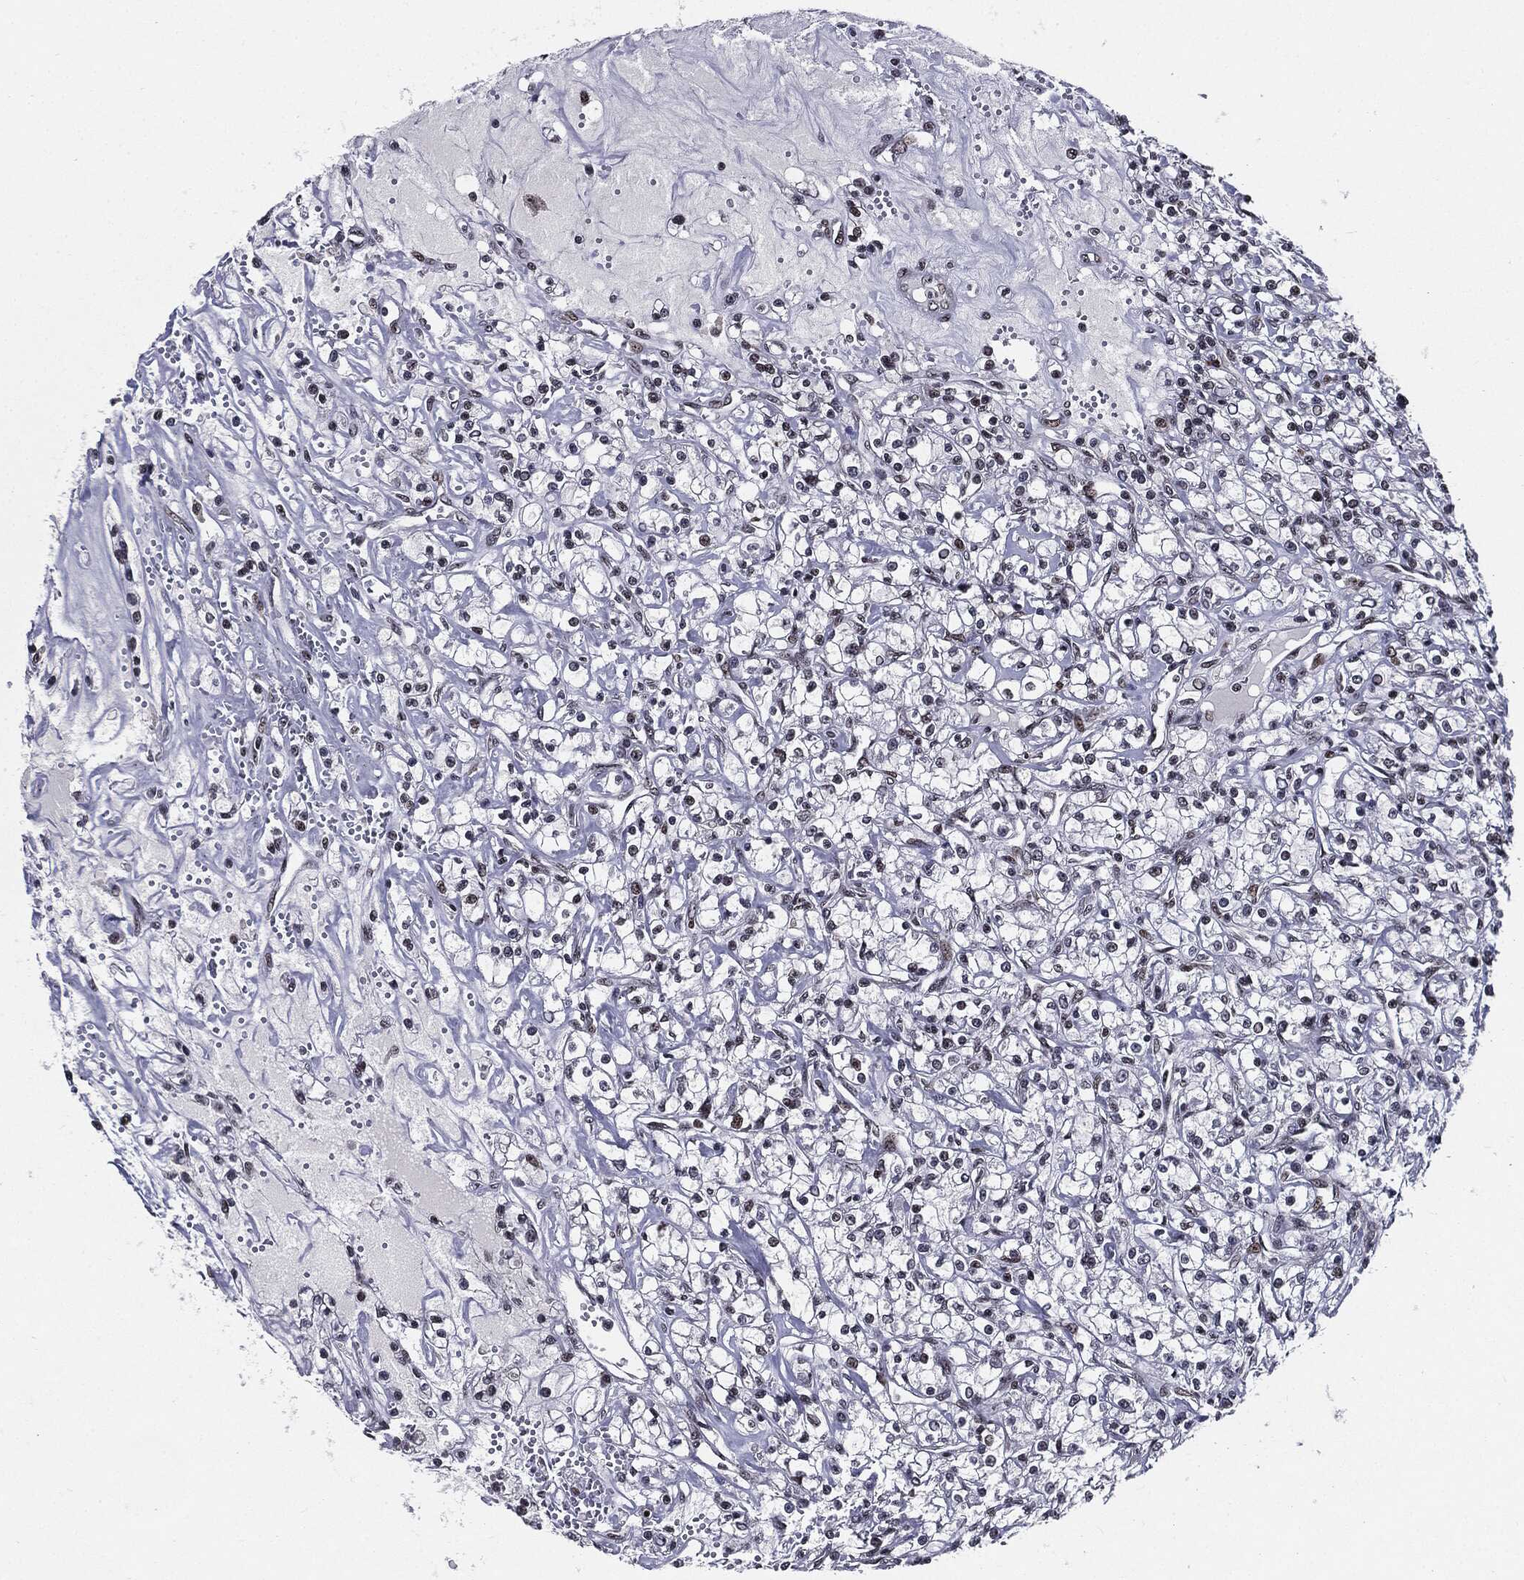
{"staining": {"intensity": "negative", "quantity": "none", "location": "none"}, "tissue": "renal cancer", "cell_type": "Tumor cells", "image_type": "cancer", "snomed": [{"axis": "morphology", "description": "Adenocarcinoma, NOS"}, {"axis": "topography", "description": "Kidney"}], "caption": "Tumor cells are negative for protein expression in human renal cancer.", "gene": "ZFP91", "patient": {"sex": "female", "age": 59}}